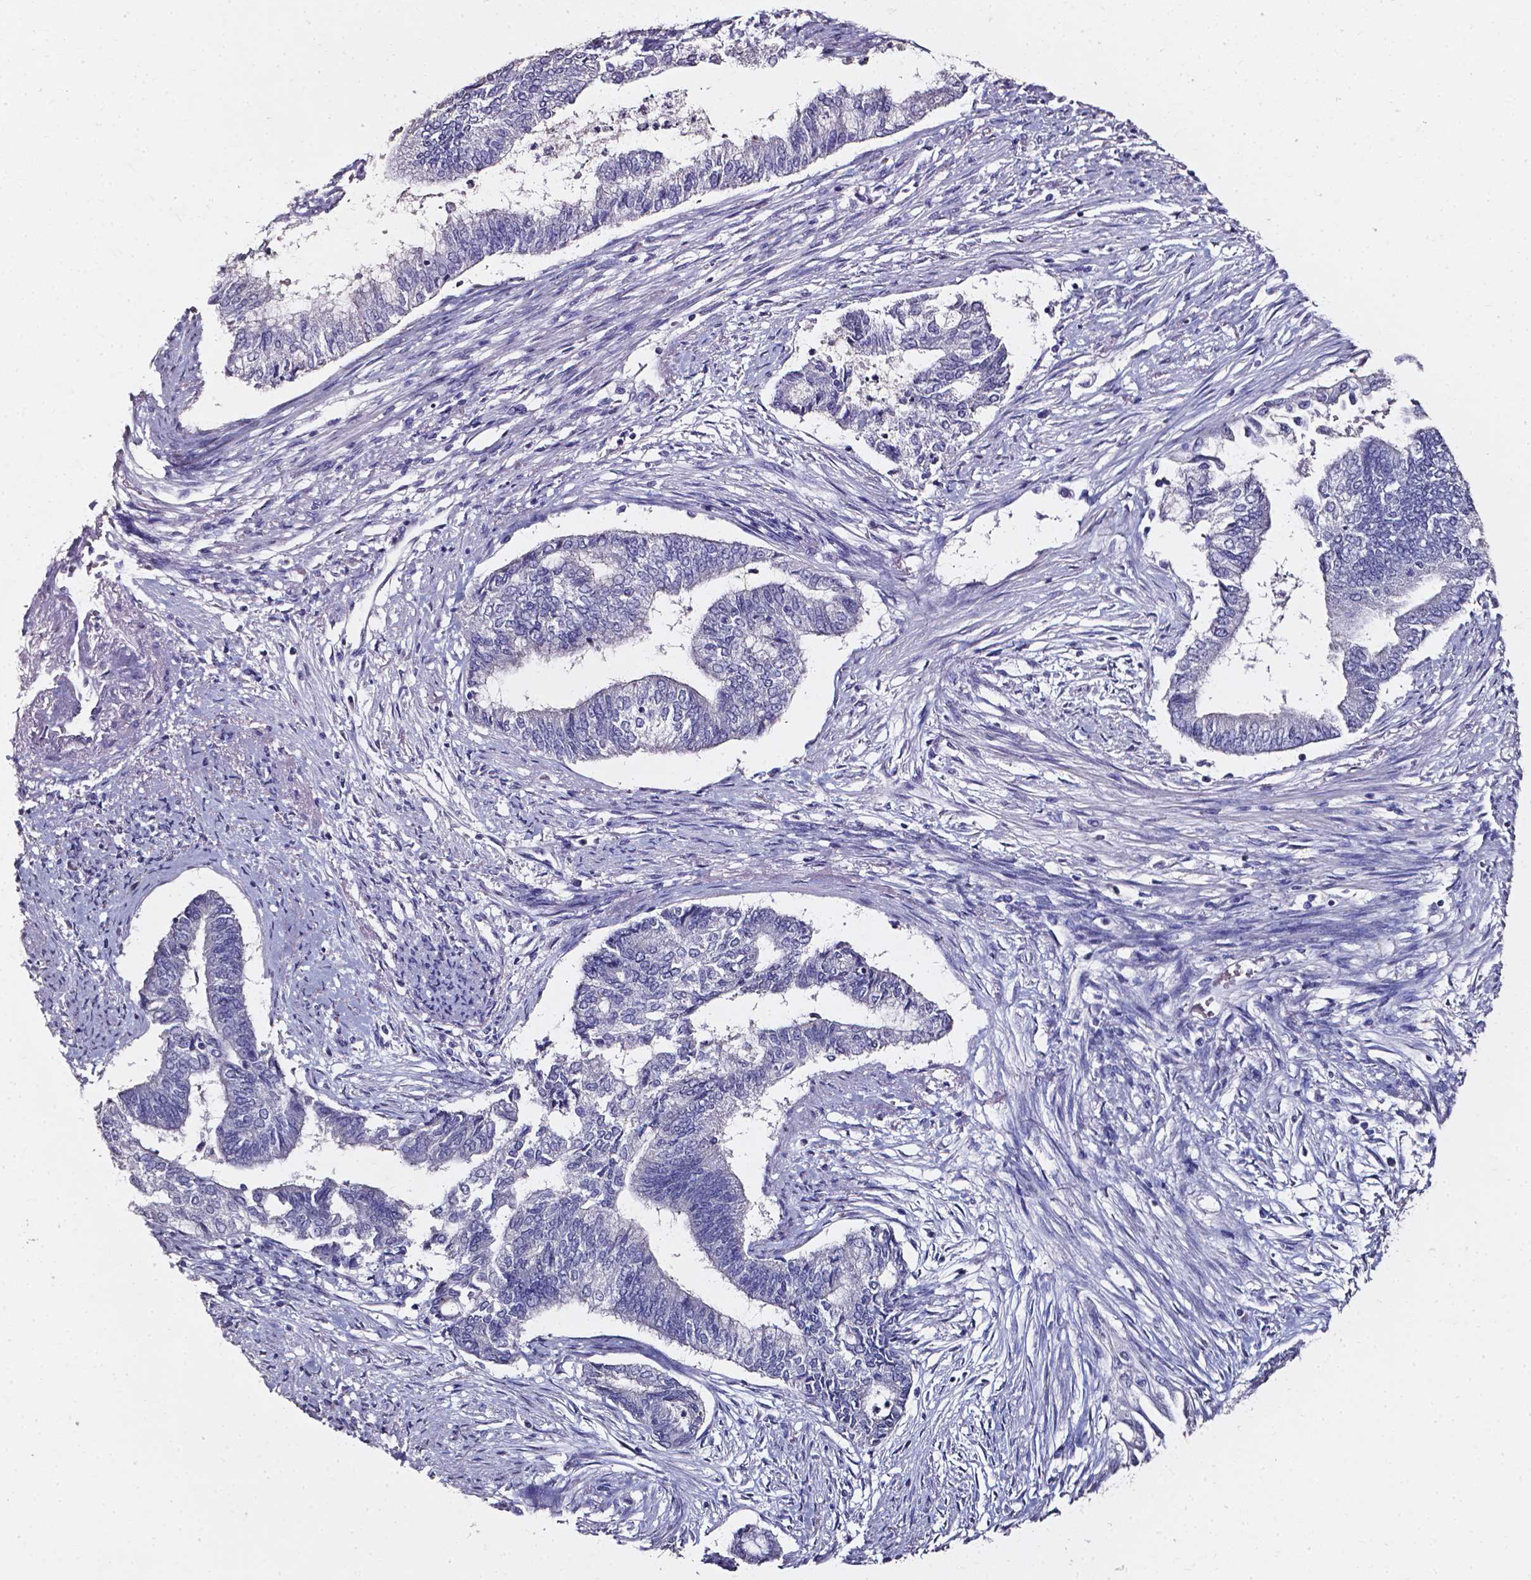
{"staining": {"intensity": "negative", "quantity": "none", "location": "none"}, "tissue": "endometrial cancer", "cell_type": "Tumor cells", "image_type": "cancer", "snomed": [{"axis": "morphology", "description": "Adenocarcinoma, NOS"}, {"axis": "topography", "description": "Endometrium"}], "caption": "High magnification brightfield microscopy of adenocarcinoma (endometrial) stained with DAB (brown) and counterstained with hematoxylin (blue): tumor cells show no significant staining.", "gene": "AKR1B10", "patient": {"sex": "female", "age": 65}}